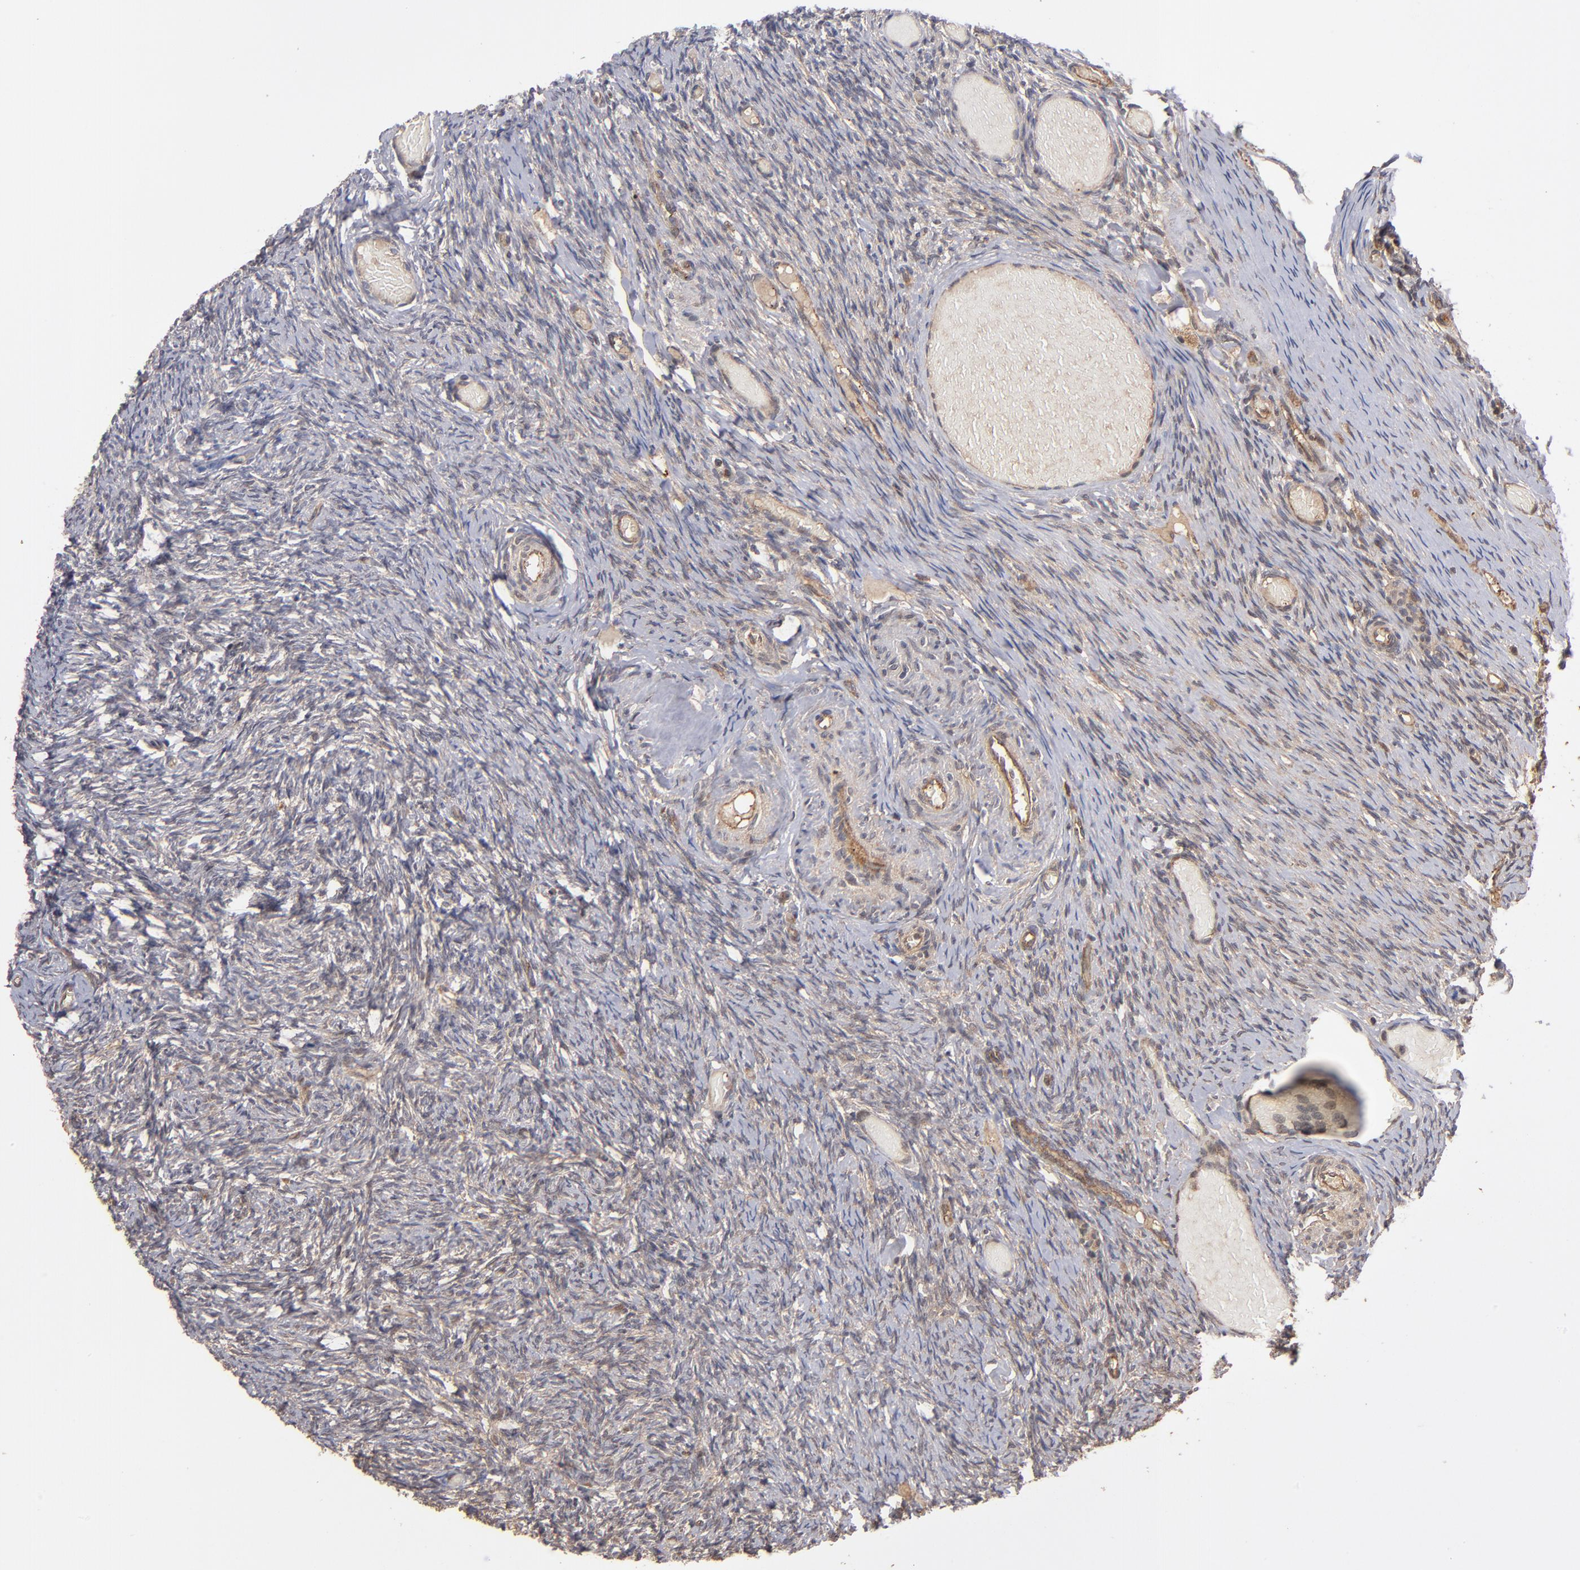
{"staining": {"intensity": "moderate", "quantity": ">75%", "location": "cytoplasmic/membranous"}, "tissue": "ovary", "cell_type": "Follicle cells", "image_type": "normal", "snomed": [{"axis": "morphology", "description": "Normal tissue, NOS"}, {"axis": "topography", "description": "Ovary"}], "caption": "A brown stain shows moderate cytoplasmic/membranous expression of a protein in follicle cells of normal human ovary. The staining was performed using DAB to visualize the protein expression in brown, while the nuclei were stained in blue with hematoxylin (Magnification: 20x).", "gene": "BDKRB1", "patient": {"sex": "female", "age": 60}}